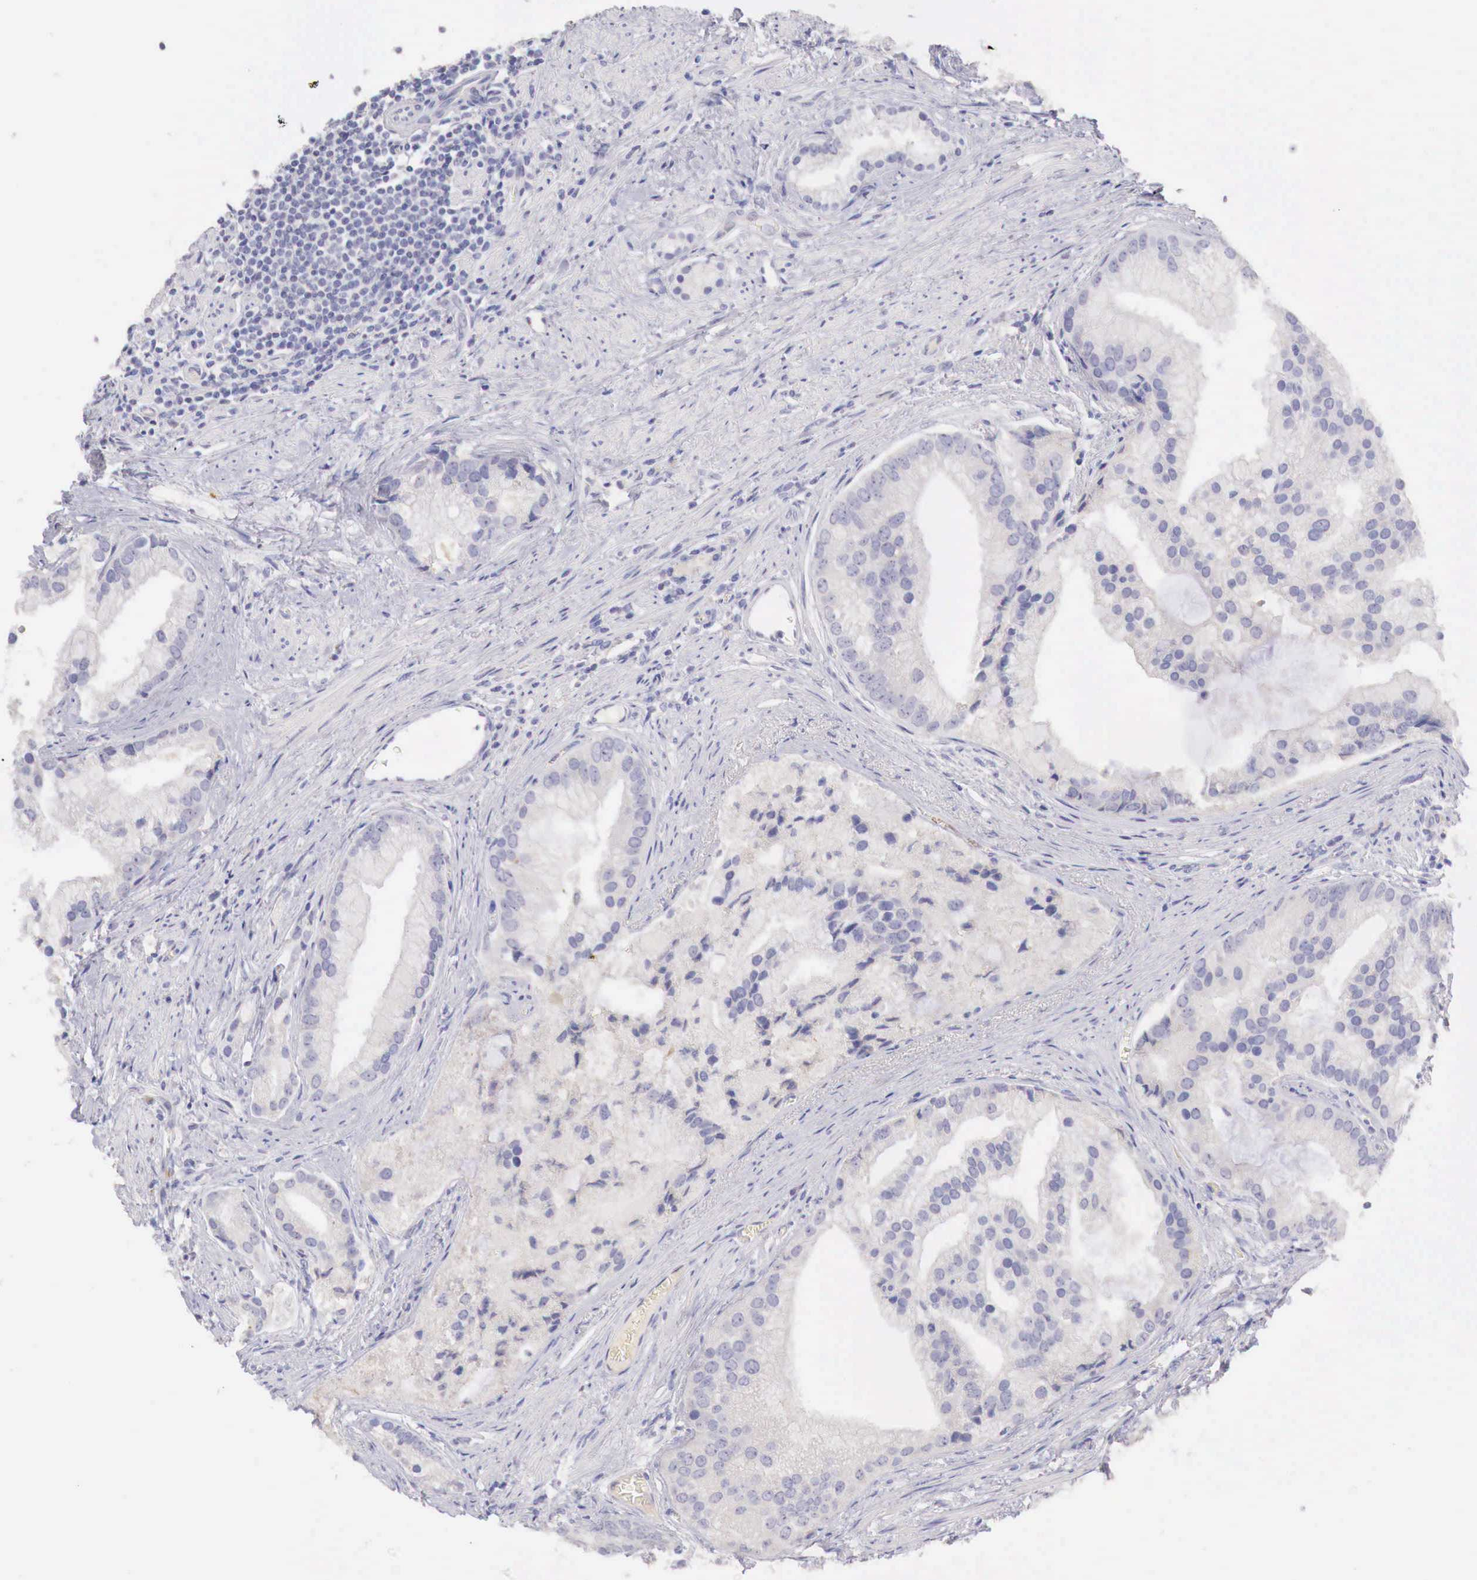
{"staining": {"intensity": "negative", "quantity": "none", "location": "none"}, "tissue": "prostate cancer", "cell_type": "Tumor cells", "image_type": "cancer", "snomed": [{"axis": "morphology", "description": "Adenocarcinoma, Low grade"}, {"axis": "topography", "description": "Prostate"}], "caption": "A high-resolution image shows immunohistochemistry (IHC) staining of prostate low-grade adenocarcinoma, which reveals no significant positivity in tumor cells. The staining is performed using DAB (3,3'-diaminobenzidine) brown chromogen with nuclei counter-stained in using hematoxylin.", "gene": "ITIH6", "patient": {"sex": "male", "age": 71}}